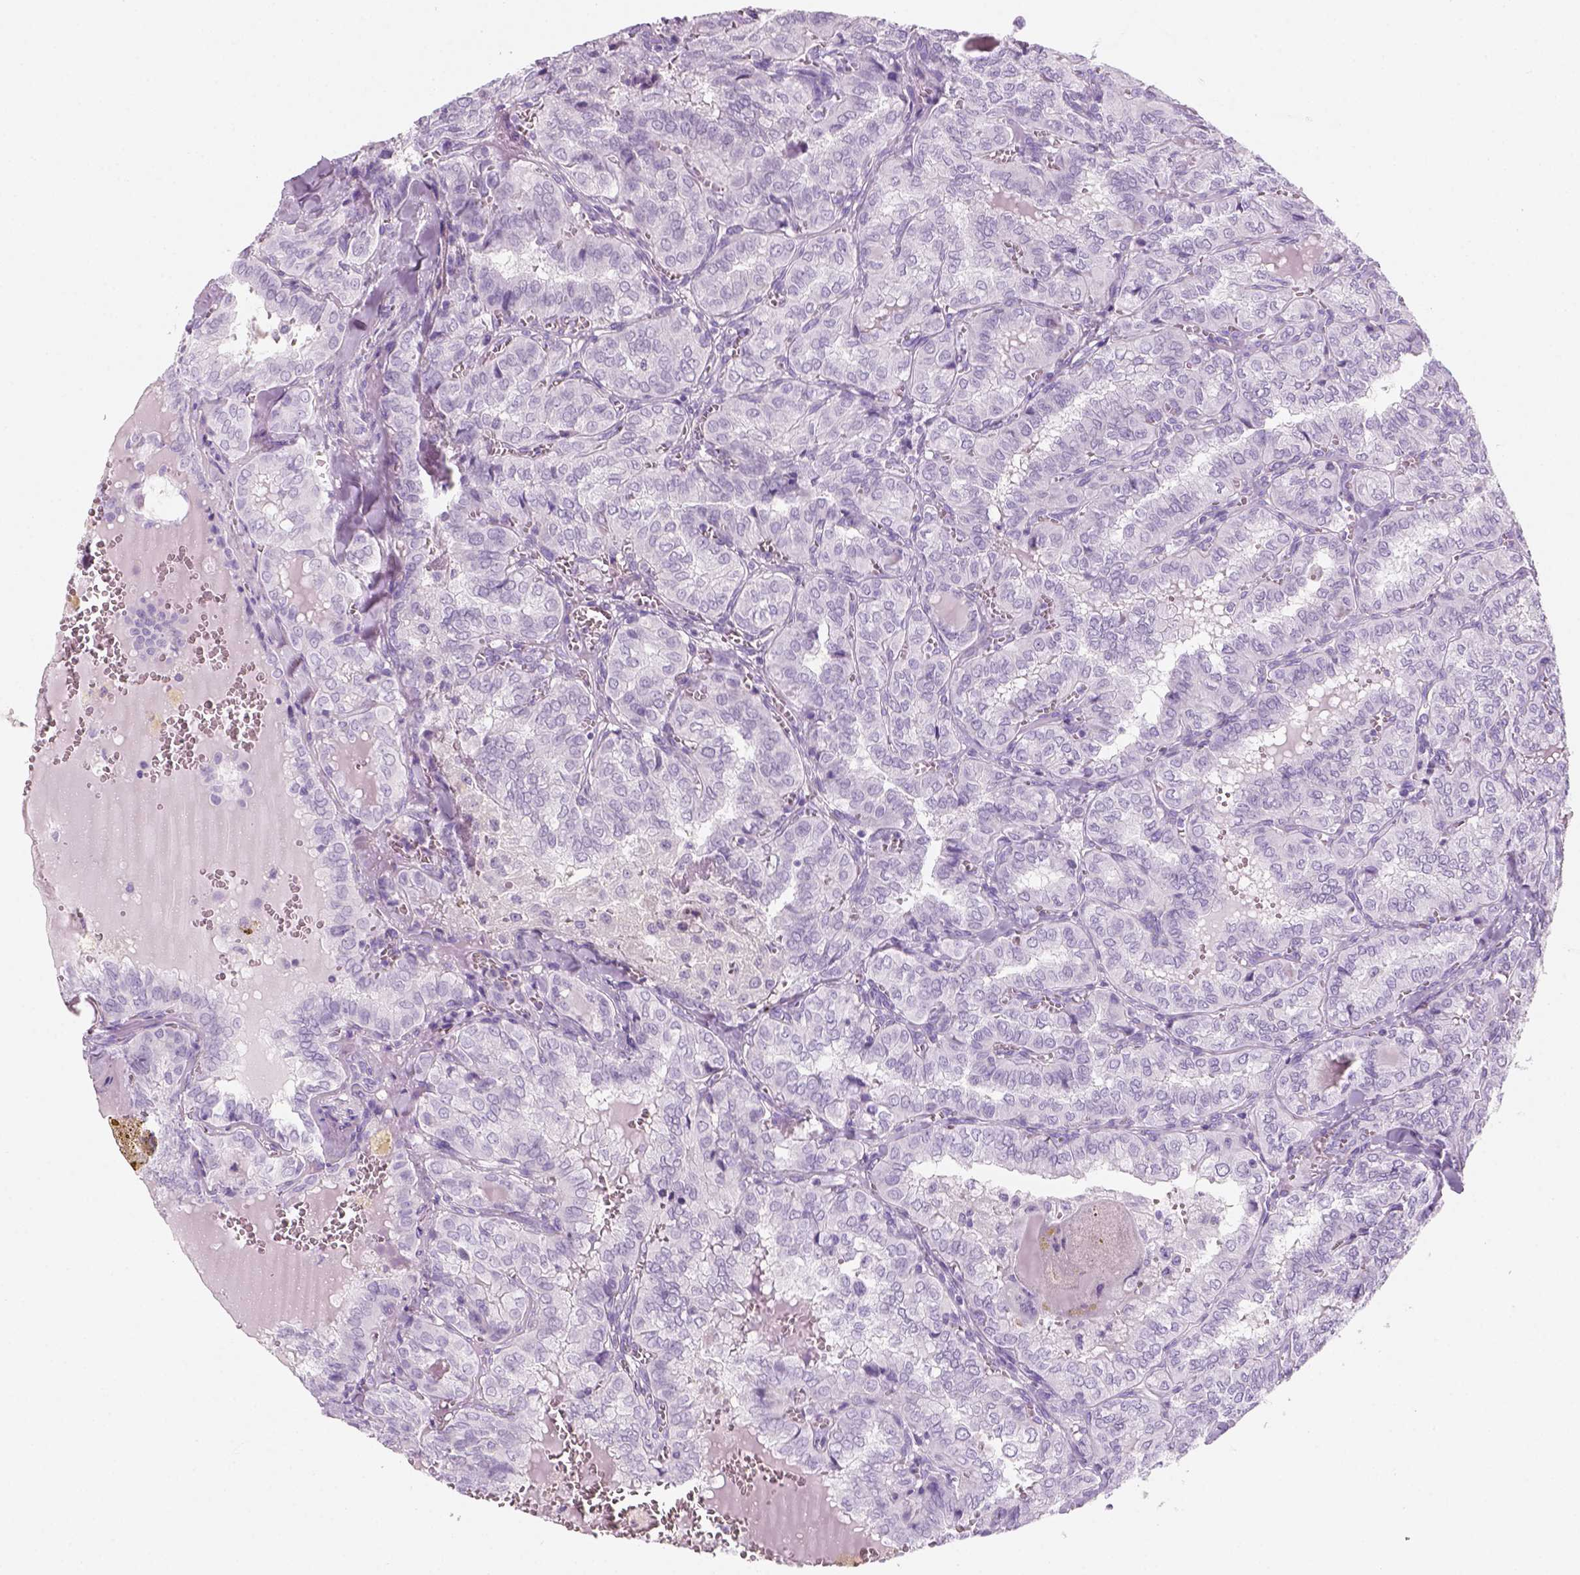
{"staining": {"intensity": "negative", "quantity": "none", "location": "none"}, "tissue": "thyroid cancer", "cell_type": "Tumor cells", "image_type": "cancer", "snomed": [{"axis": "morphology", "description": "Papillary adenocarcinoma, NOS"}, {"axis": "topography", "description": "Thyroid gland"}], "caption": "Immunohistochemistry (IHC) histopathology image of neoplastic tissue: papillary adenocarcinoma (thyroid) stained with DAB (3,3'-diaminobenzidine) exhibits no significant protein positivity in tumor cells.", "gene": "KRTAP11-1", "patient": {"sex": "female", "age": 41}}